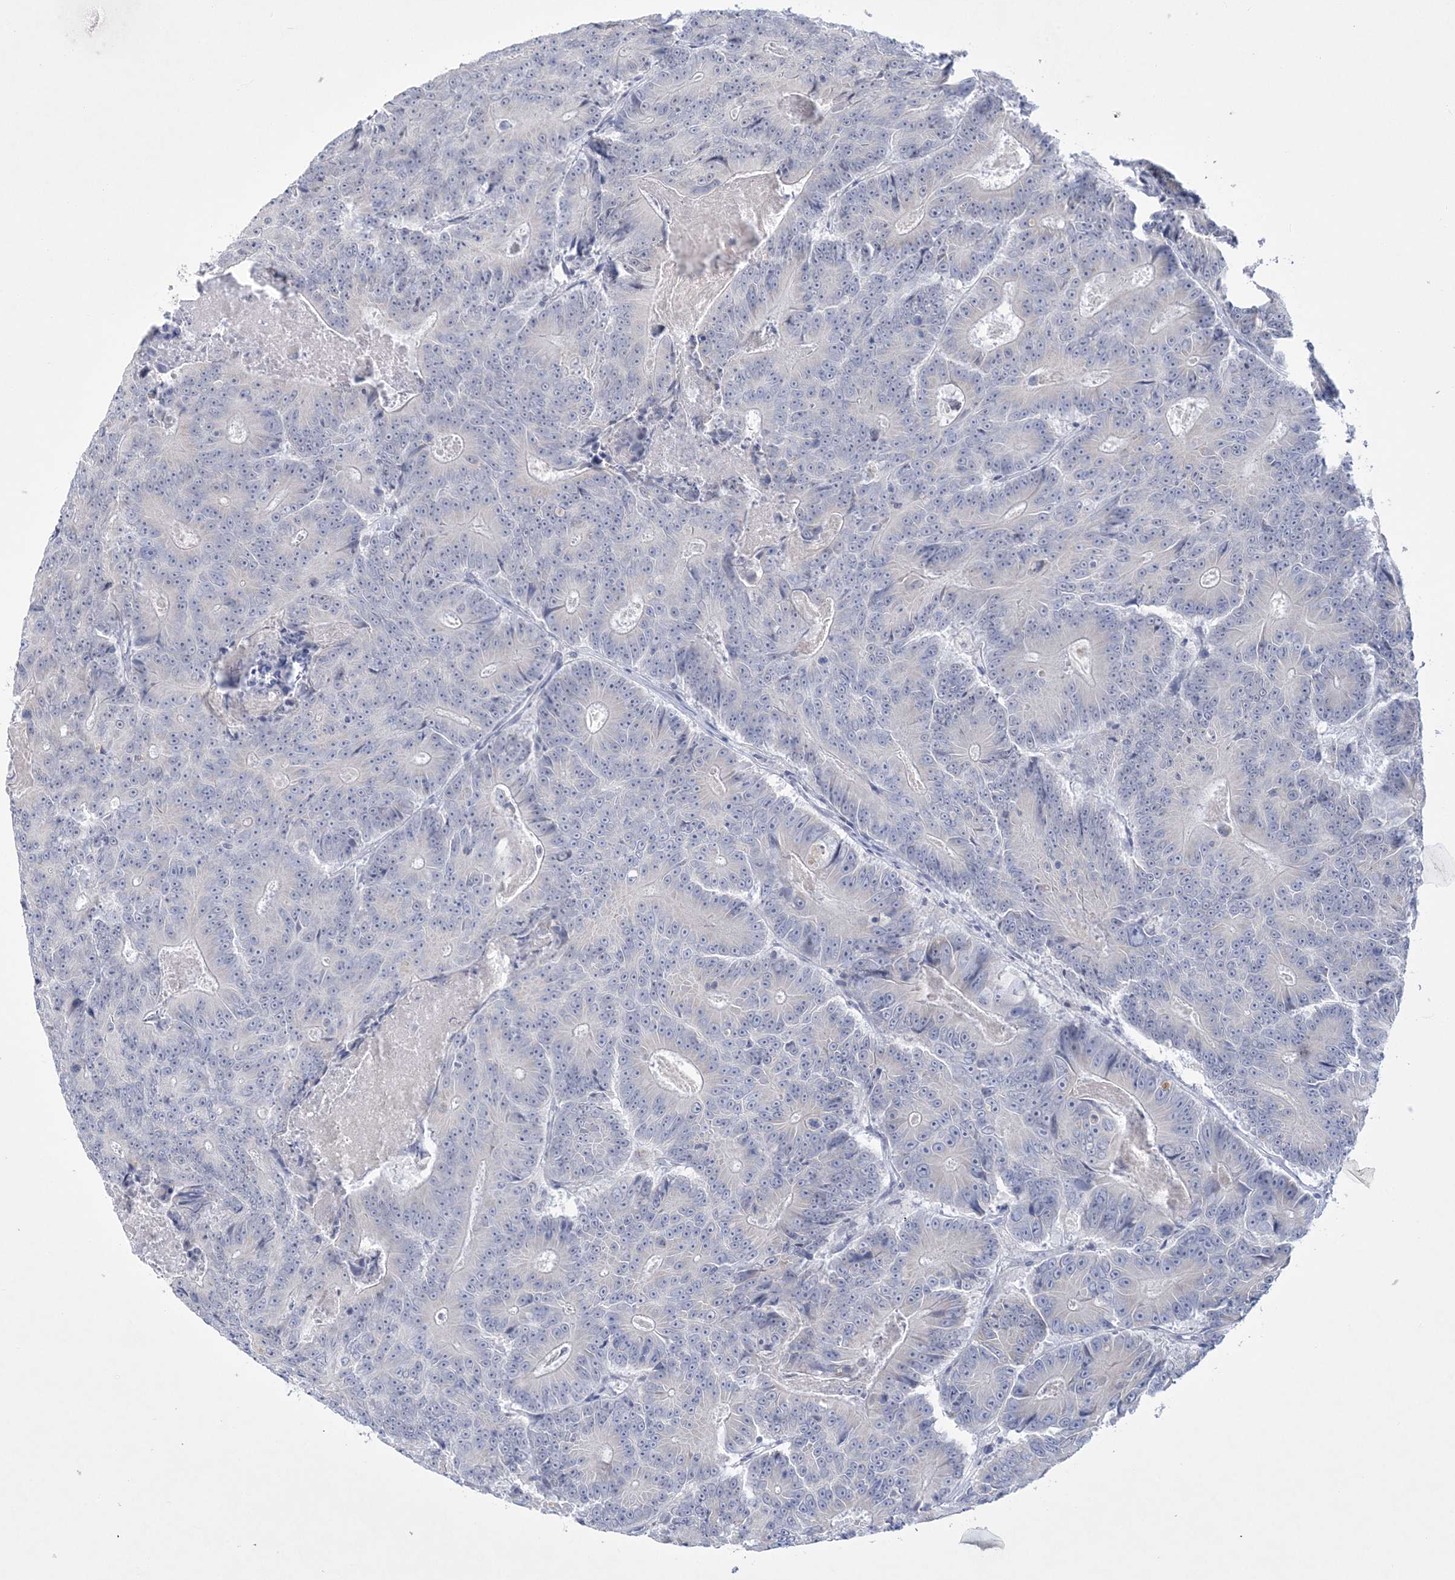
{"staining": {"intensity": "negative", "quantity": "none", "location": "none"}, "tissue": "colorectal cancer", "cell_type": "Tumor cells", "image_type": "cancer", "snomed": [{"axis": "morphology", "description": "Adenocarcinoma, NOS"}, {"axis": "topography", "description": "Colon"}], "caption": "IHC histopathology image of neoplastic tissue: colorectal adenocarcinoma stained with DAB (3,3'-diaminobenzidine) displays no significant protein positivity in tumor cells. (DAB immunohistochemistry visualized using brightfield microscopy, high magnification).", "gene": "WDR27", "patient": {"sex": "male", "age": 83}}